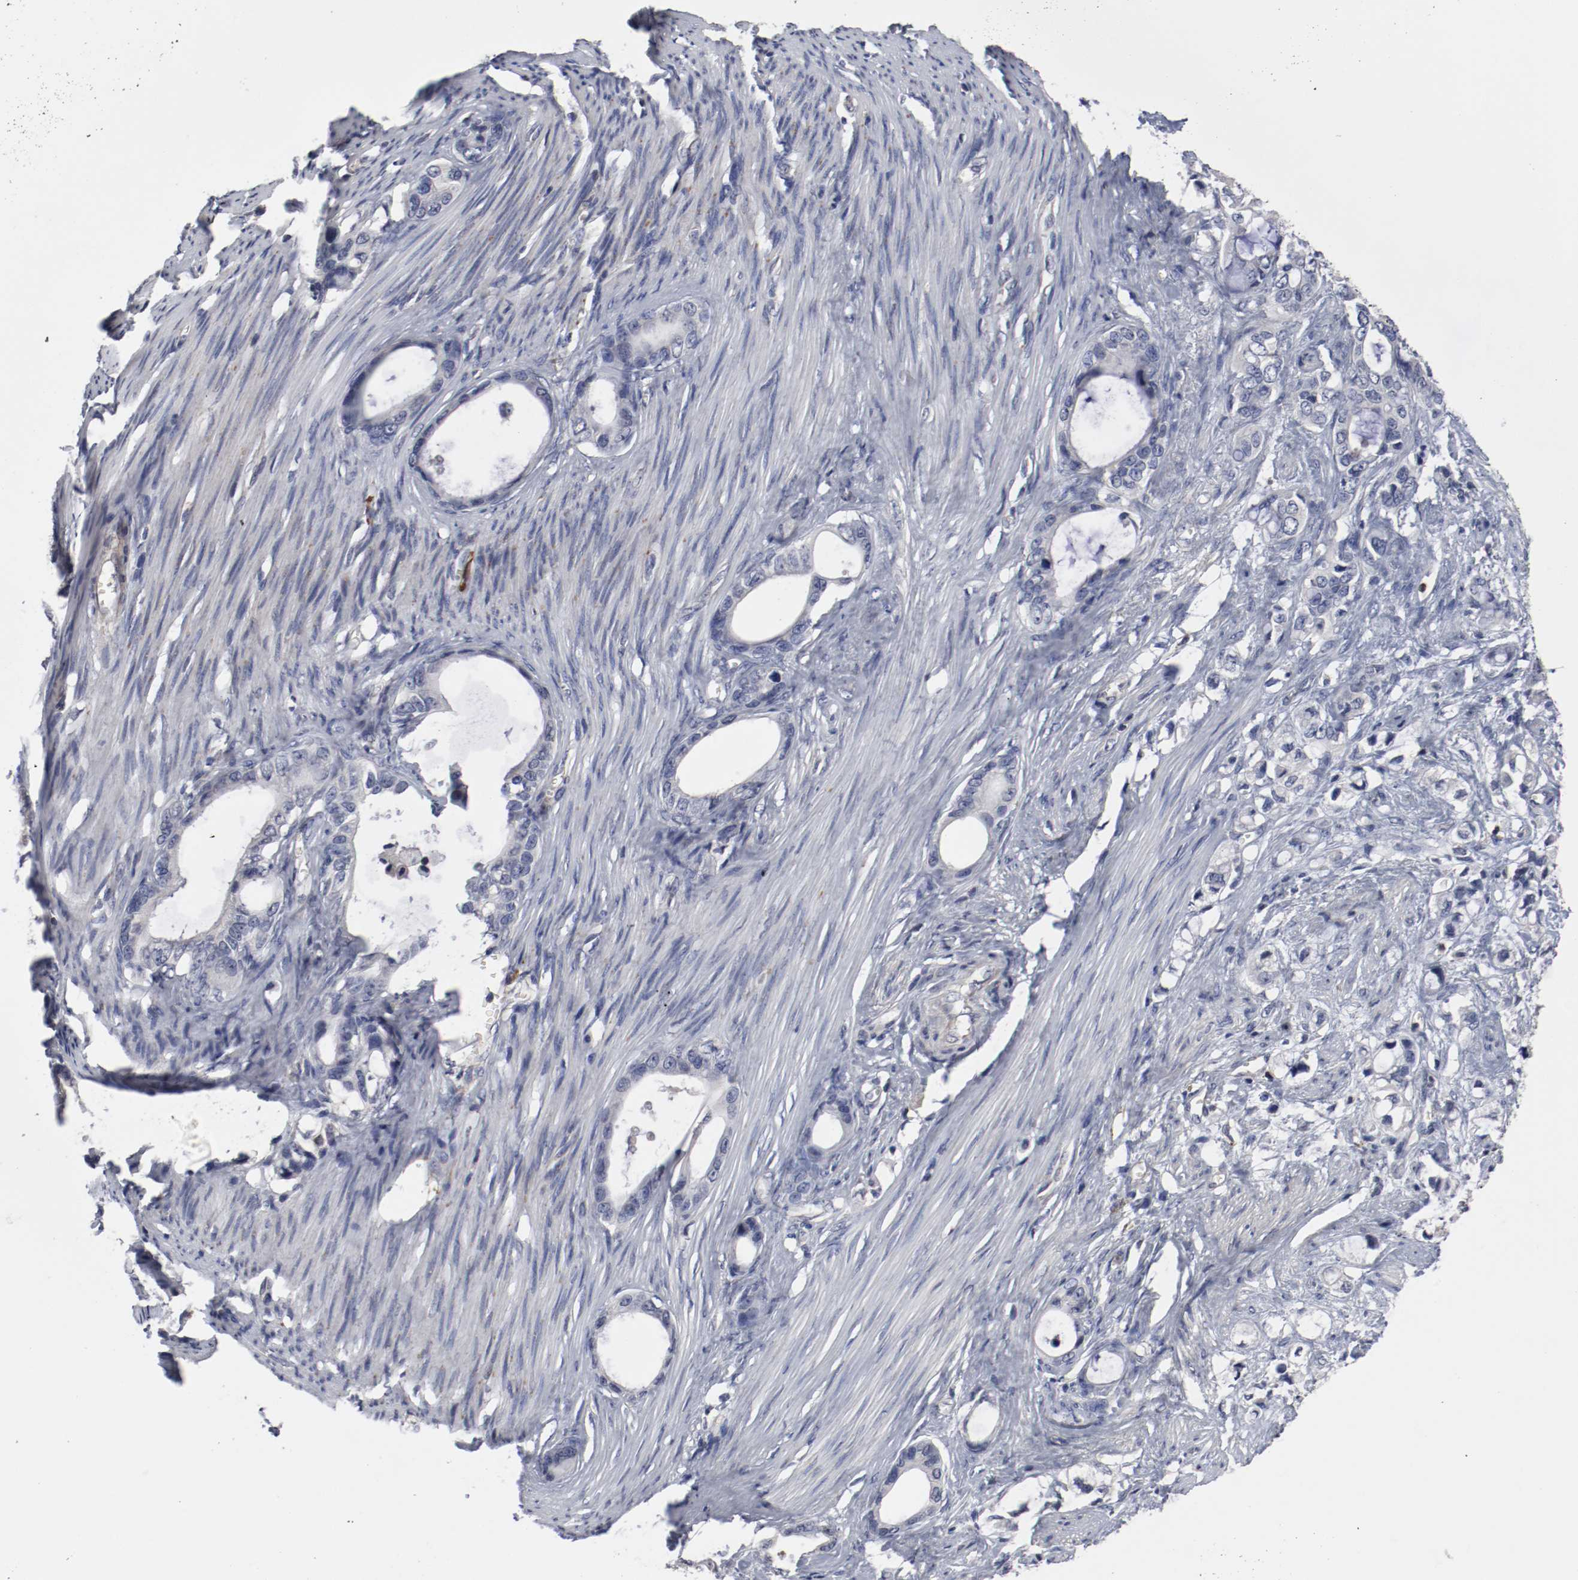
{"staining": {"intensity": "negative", "quantity": "none", "location": "none"}, "tissue": "stomach cancer", "cell_type": "Tumor cells", "image_type": "cancer", "snomed": [{"axis": "morphology", "description": "Adenocarcinoma, NOS"}, {"axis": "topography", "description": "Stomach"}], "caption": "A photomicrograph of stomach cancer stained for a protein reveals no brown staining in tumor cells.", "gene": "CBL", "patient": {"sex": "female", "age": 75}}